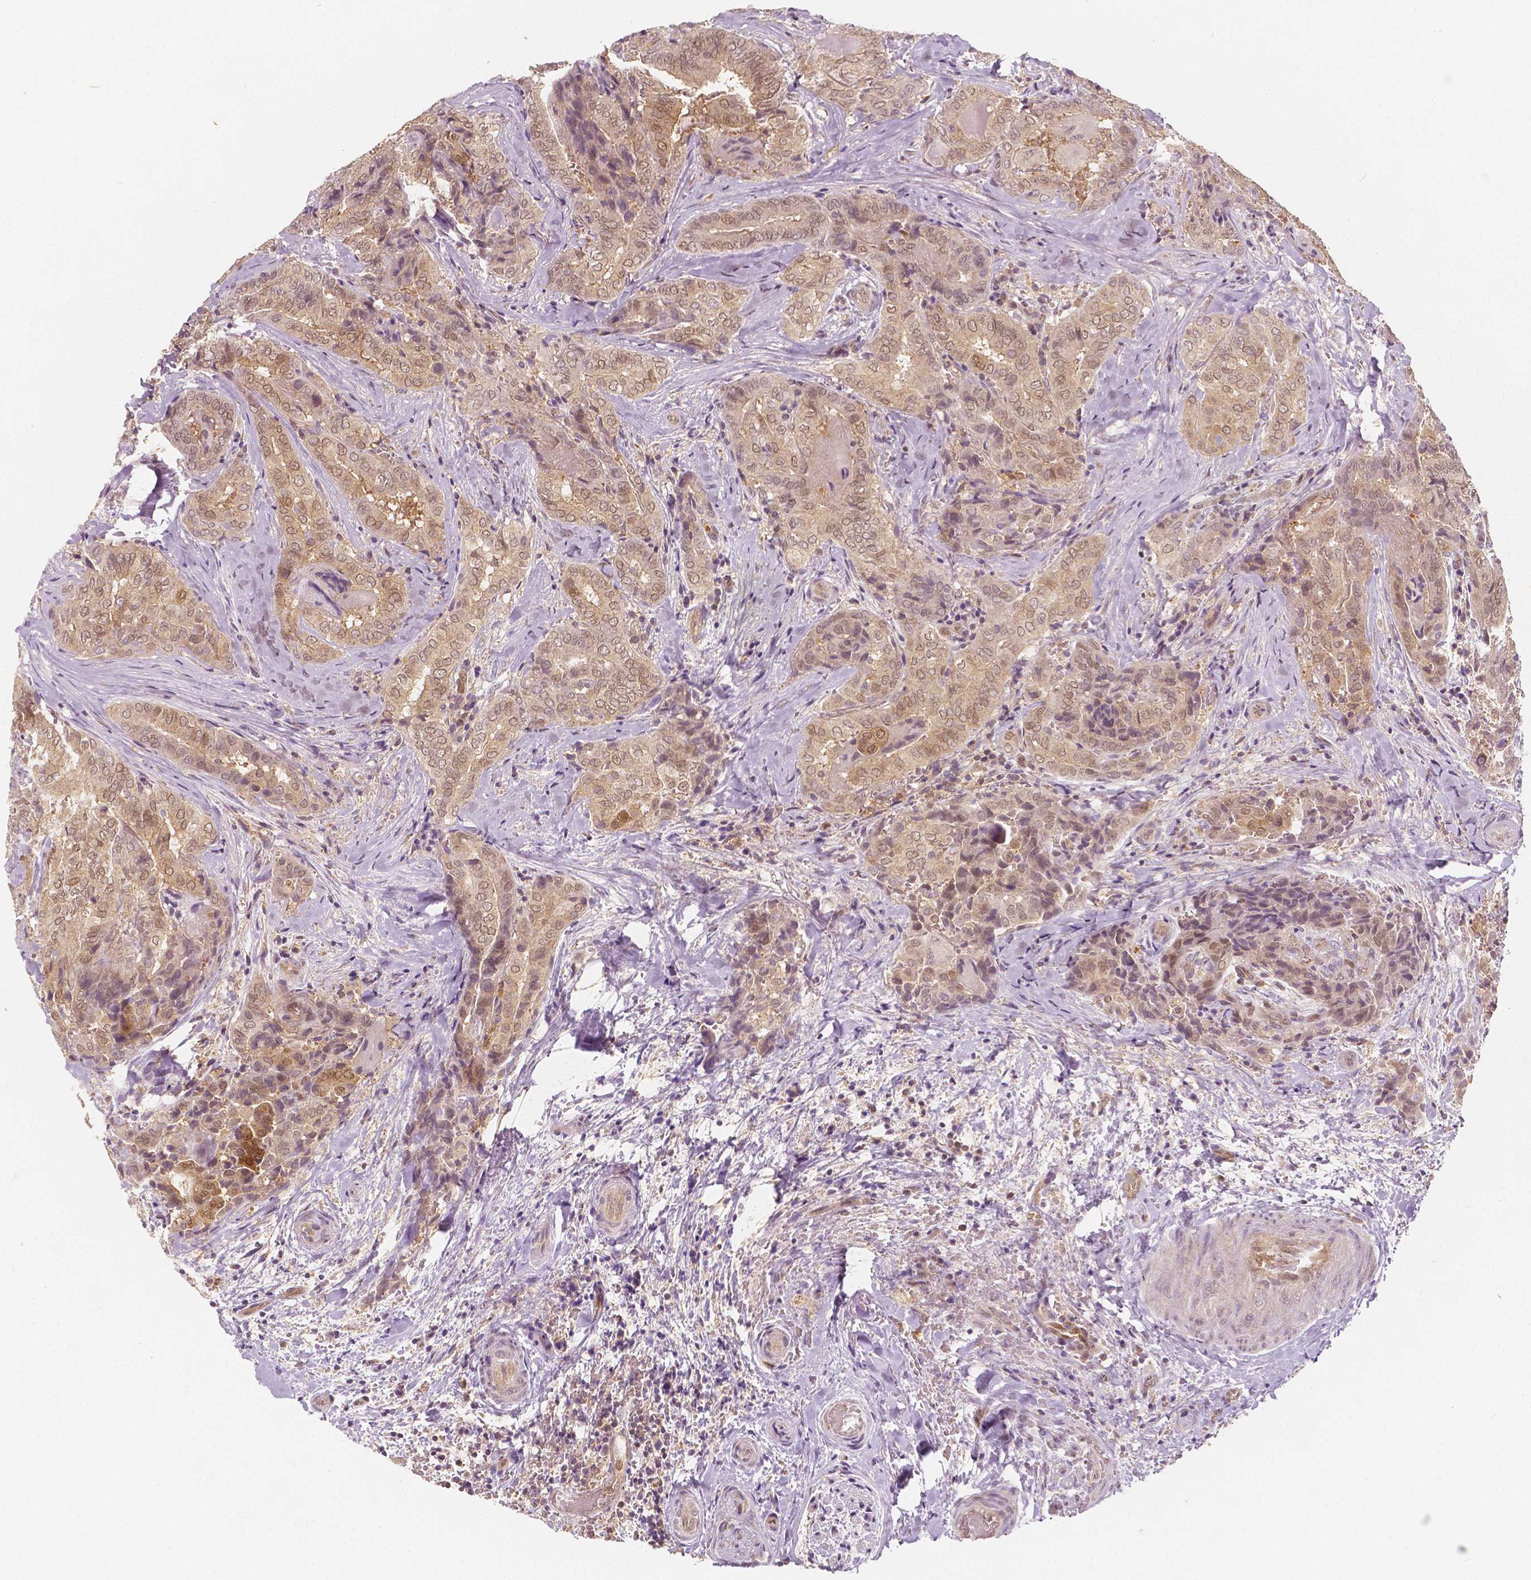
{"staining": {"intensity": "moderate", "quantity": ">75%", "location": "cytoplasmic/membranous,nuclear"}, "tissue": "thyroid cancer", "cell_type": "Tumor cells", "image_type": "cancer", "snomed": [{"axis": "morphology", "description": "Papillary adenocarcinoma, NOS"}, {"axis": "topography", "description": "Thyroid gland"}], "caption": "Immunohistochemical staining of papillary adenocarcinoma (thyroid) exhibits medium levels of moderate cytoplasmic/membranous and nuclear protein positivity in about >75% of tumor cells.", "gene": "NAPRT", "patient": {"sex": "female", "age": 61}}